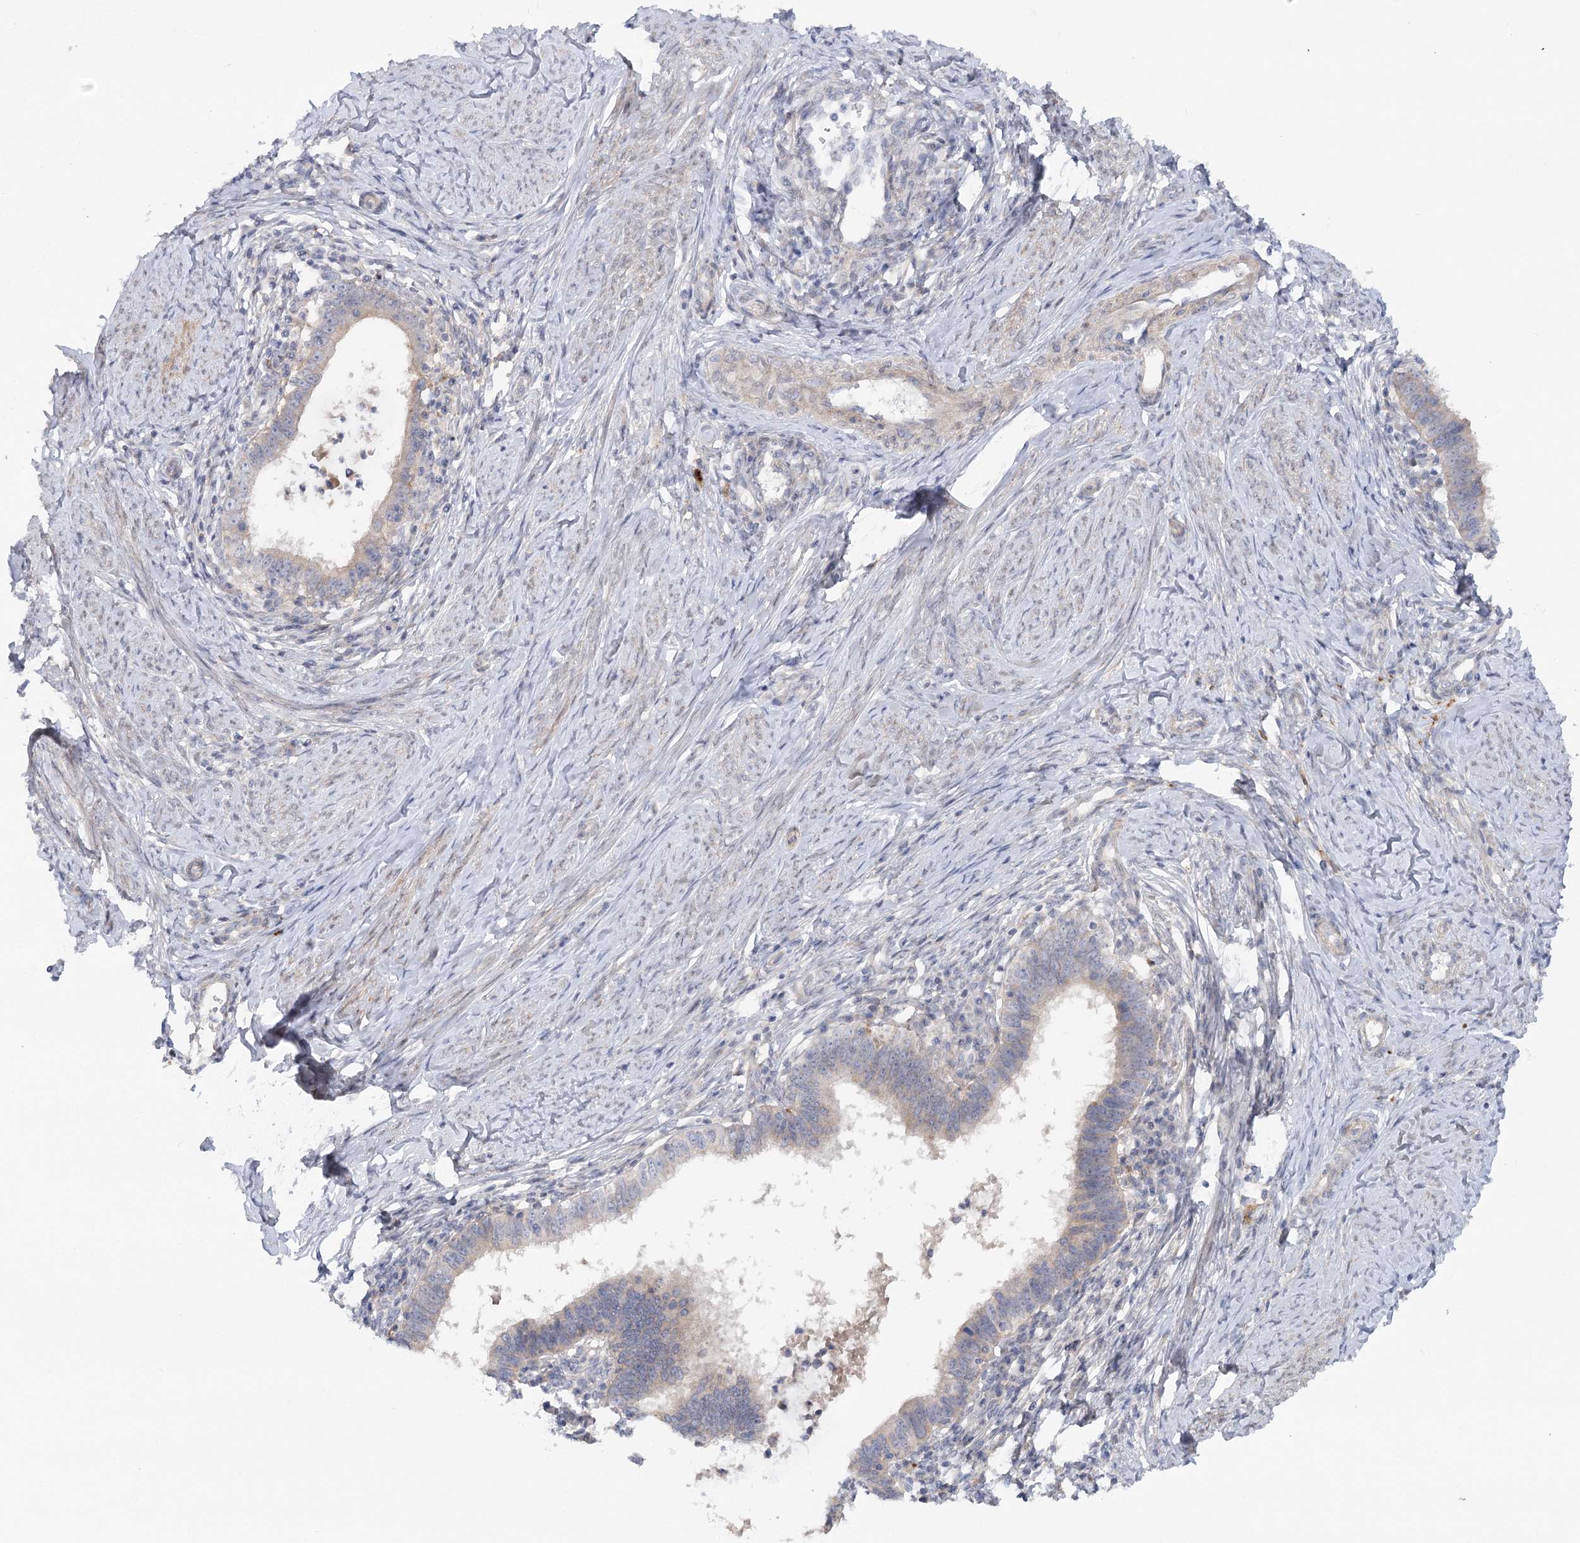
{"staining": {"intensity": "negative", "quantity": "none", "location": "none"}, "tissue": "cervical cancer", "cell_type": "Tumor cells", "image_type": "cancer", "snomed": [{"axis": "morphology", "description": "Adenocarcinoma, NOS"}, {"axis": "topography", "description": "Cervix"}], "caption": "Protein analysis of cervical cancer (adenocarcinoma) exhibits no significant staining in tumor cells.", "gene": "SCN11A", "patient": {"sex": "female", "age": 36}}